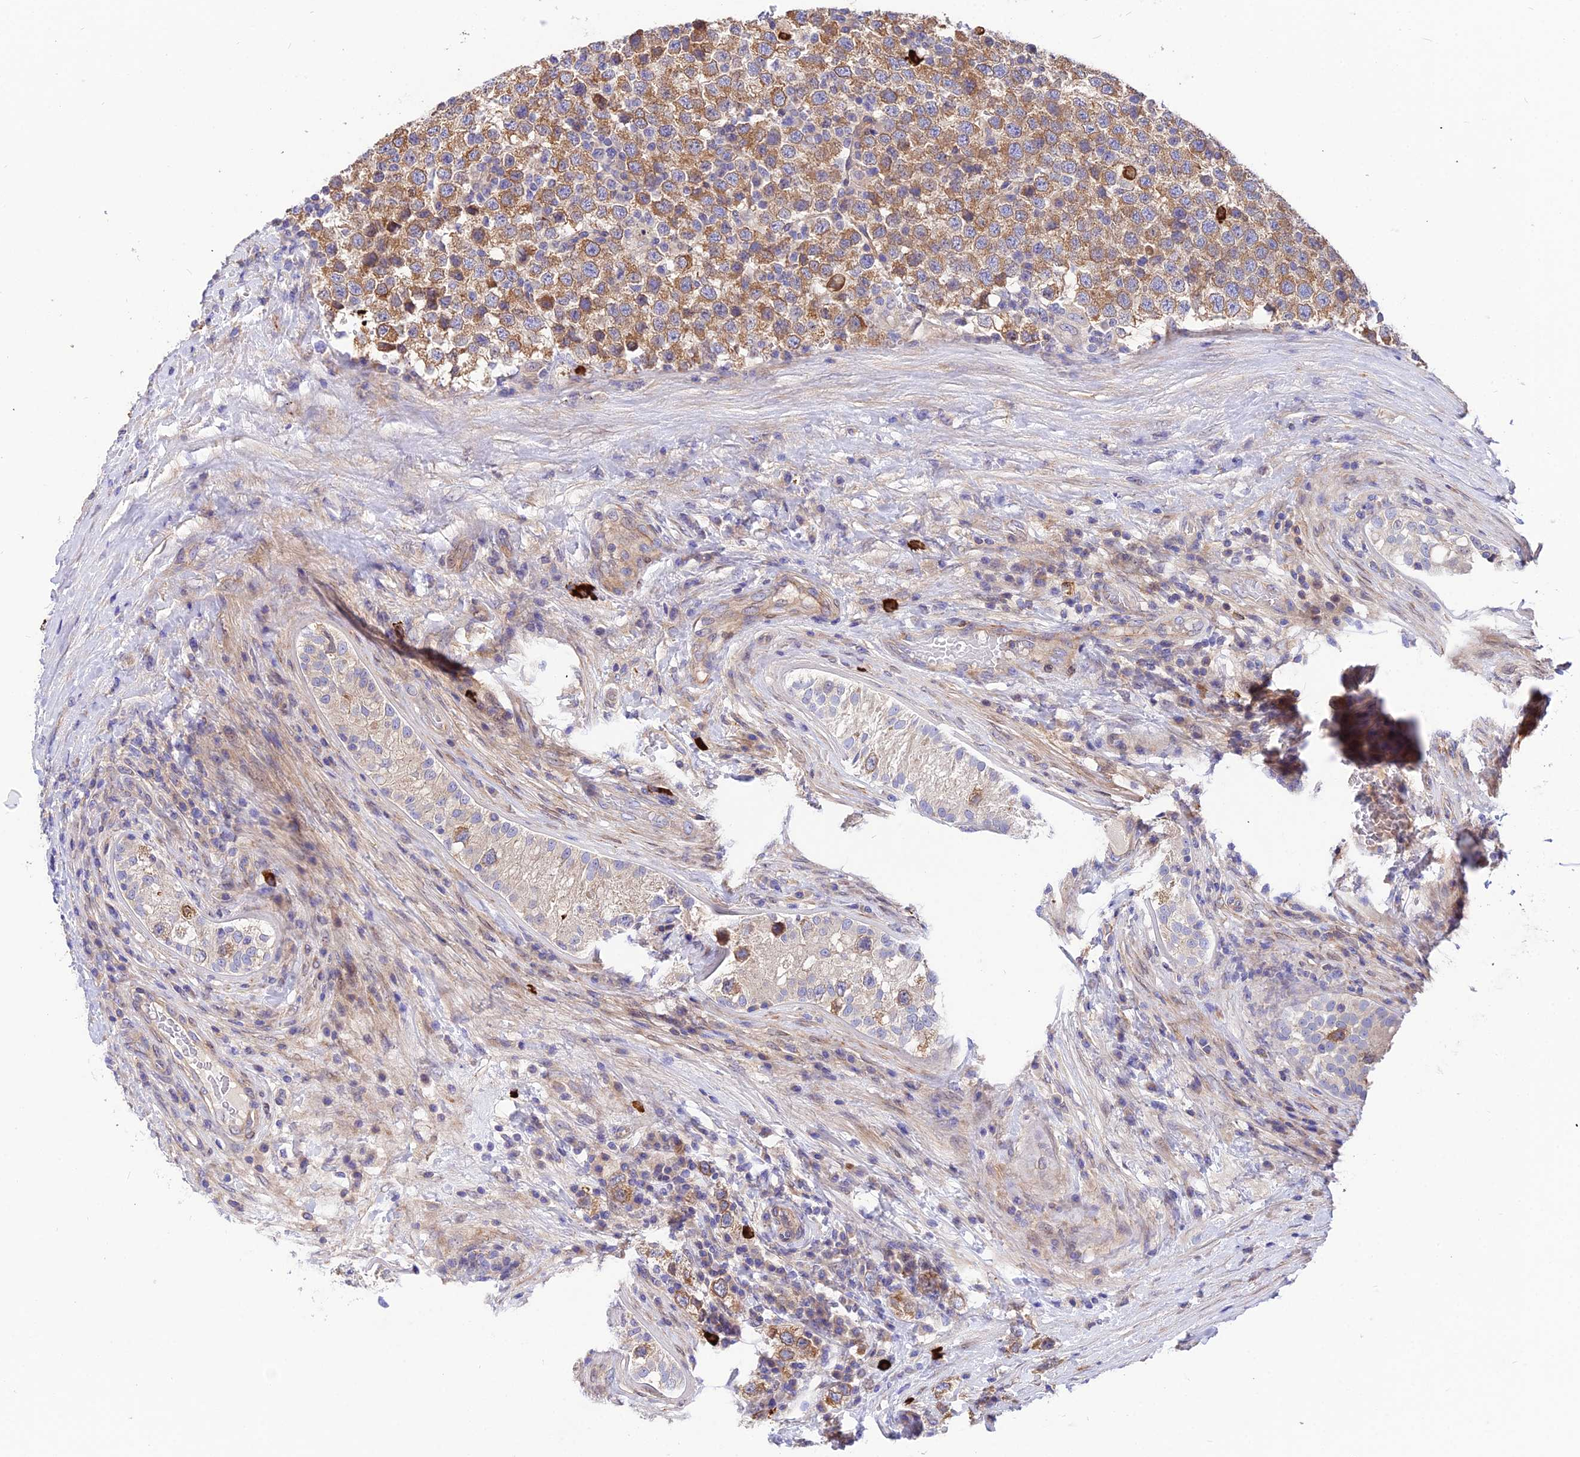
{"staining": {"intensity": "moderate", "quantity": ">75%", "location": "cytoplasmic/membranous"}, "tissue": "testis cancer", "cell_type": "Tumor cells", "image_type": "cancer", "snomed": [{"axis": "morphology", "description": "Seminoma, NOS"}, {"axis": "topography", "description": "Testis"}], "caption": "Moderate cytoplasmic/membranous positivity for a protein is seen in about >75% of tumor cells of testis cancer using immunohistochemistry.", "gene": "TRIM43B", "patient": {"sex": "male", "age": 34}}